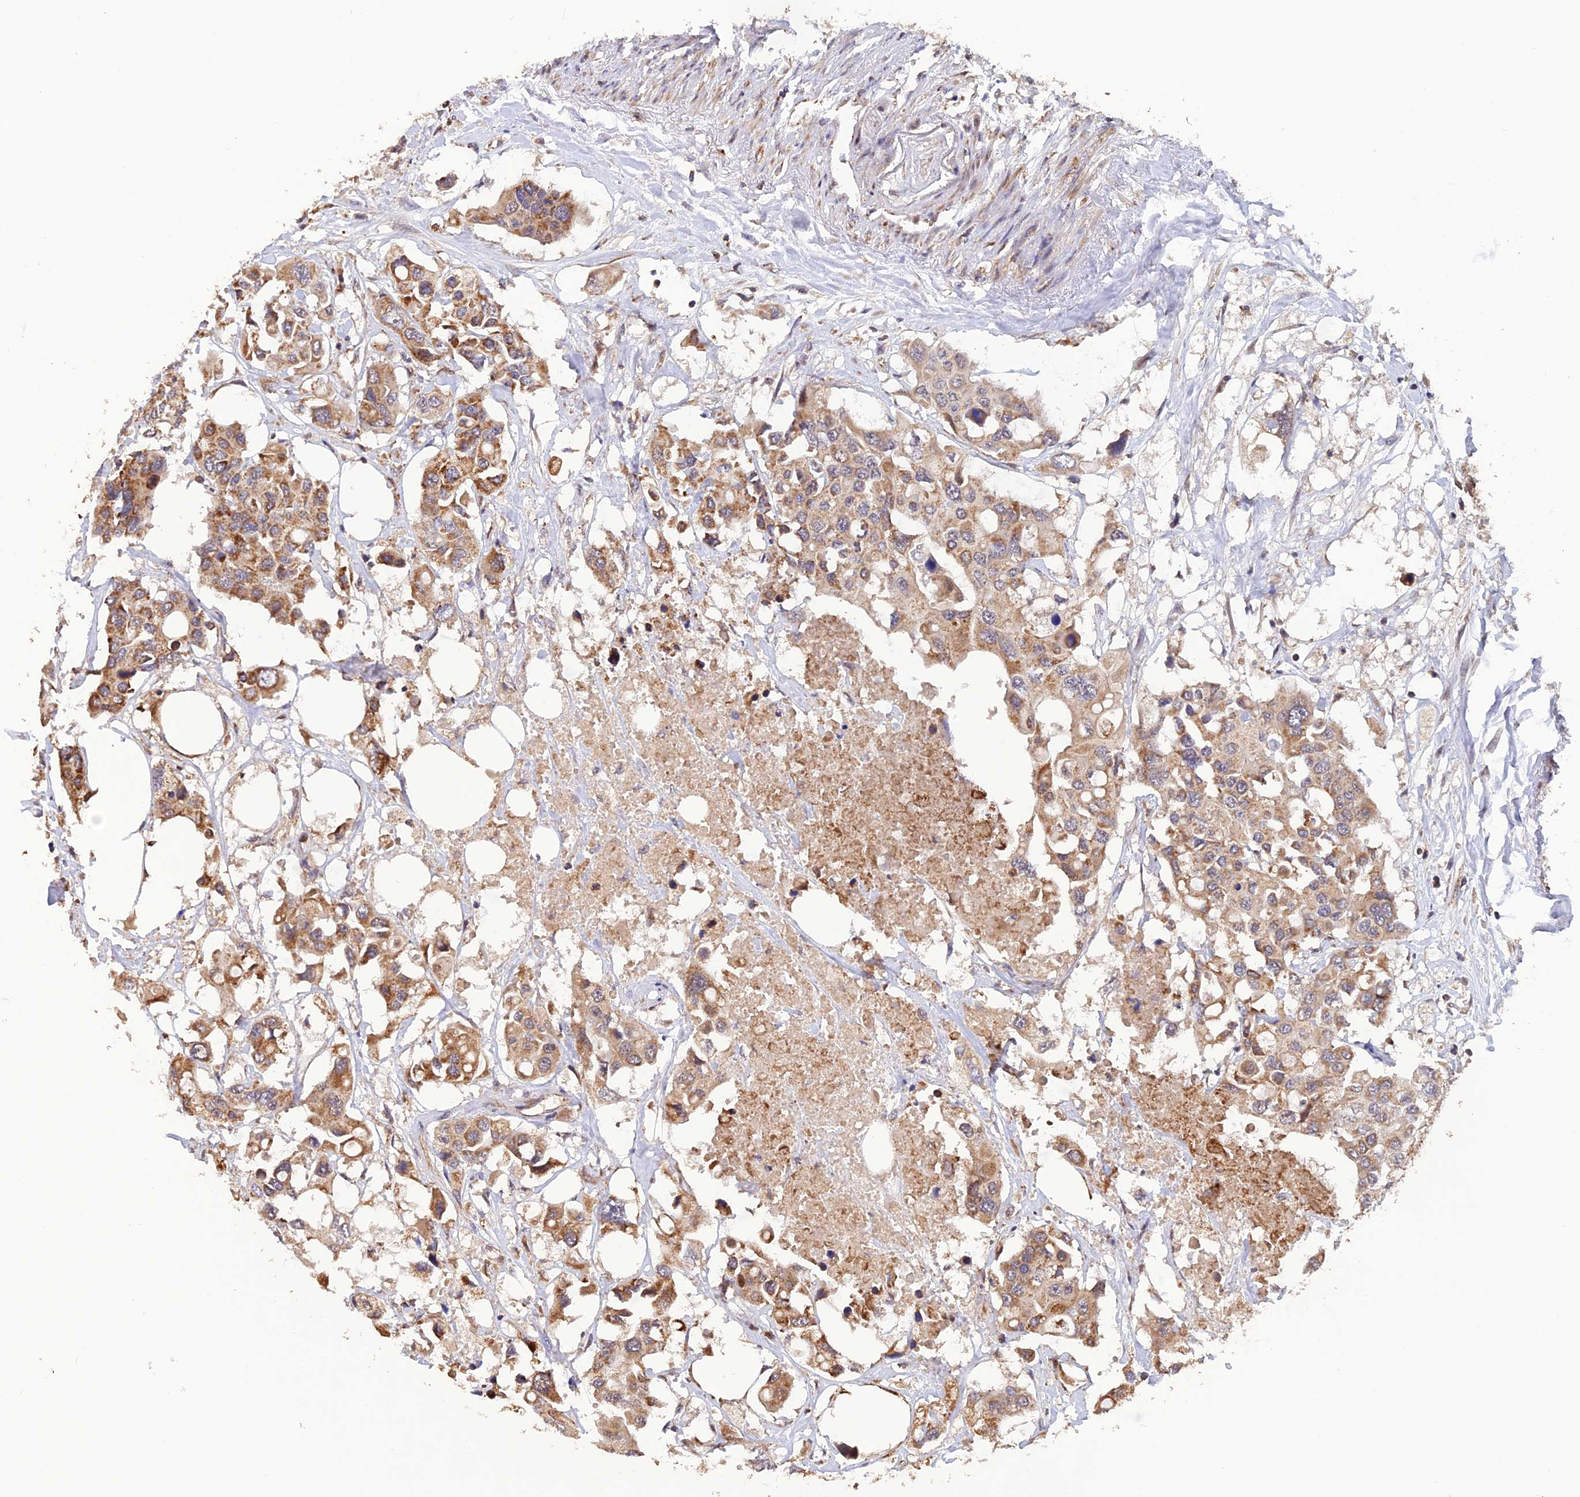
{"staining": {"intensity": "moderate", "quantity": ">75%", "location": "cytoplasmic/membranous"}, "tissue": "colorectal cancer", "cell_type": "Tumor cells", "image_type": "cancer", "snomed": [{"axis": "morphology", "description": "Adenocarcinoma, NOS"}, {"axis": "topography", "description": "Colon"}], "caption": "High-magnification brightfield microscopy of colorectal cancer stained with DAB (3,3'-diaminobenzidine) (brown) and counterstained with hematoxylin (blue). tumor cells exhibit moderate cytoplasmic/membranous expression is seen in about>75% of cells. The protein is shown in brown color, while the nuclei are stained blue.", "gene": "MNS1", "patient": {"sex": "male", "age": 77}}